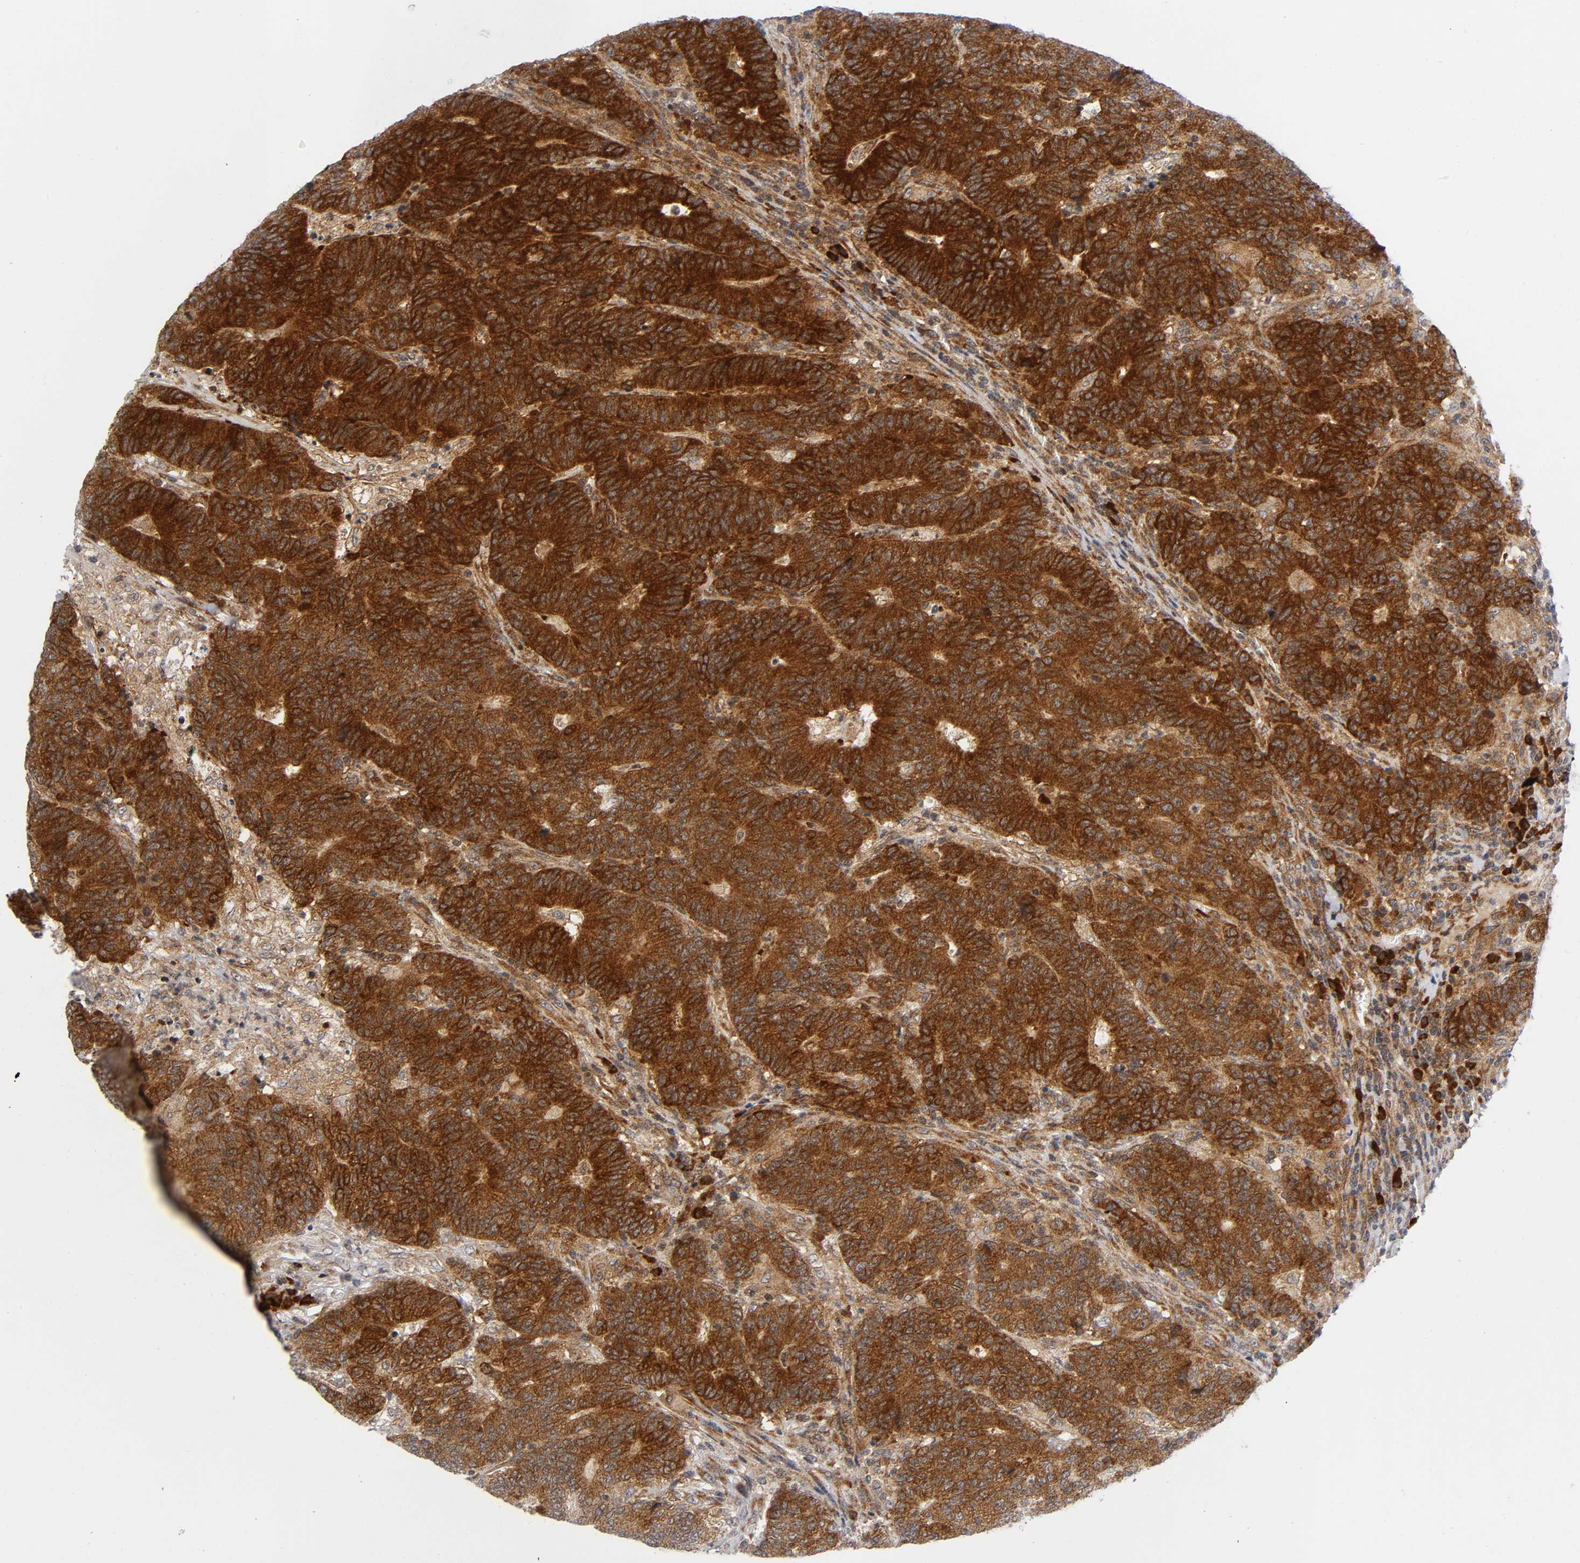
{"staining": {"intensity": "strong", "quantity": ">75%", "location": "cytoplasmic/membranous"}, "tissue": "colorectal cancer", "cell_type": "Tumor cells", "image_type": "cancer", "snomed": [{"axis": "morphology", "description": "Normal tissue, NOS"}, {"axis": "morphology", "description": "Adenocarcinoma, NOS"}, {"axis": "topography", "description": "Colon"}], "caption": "This image exhibits colorectal adenocarcinoma stained with IHC to label a protein in brown. The cytoplasmic/membranous of tumor cells show strong positivity for the protein. Nuclei are counter-stained blue.", "gene": "EIF5", "patient": {"sex": "female", "age": 75}}